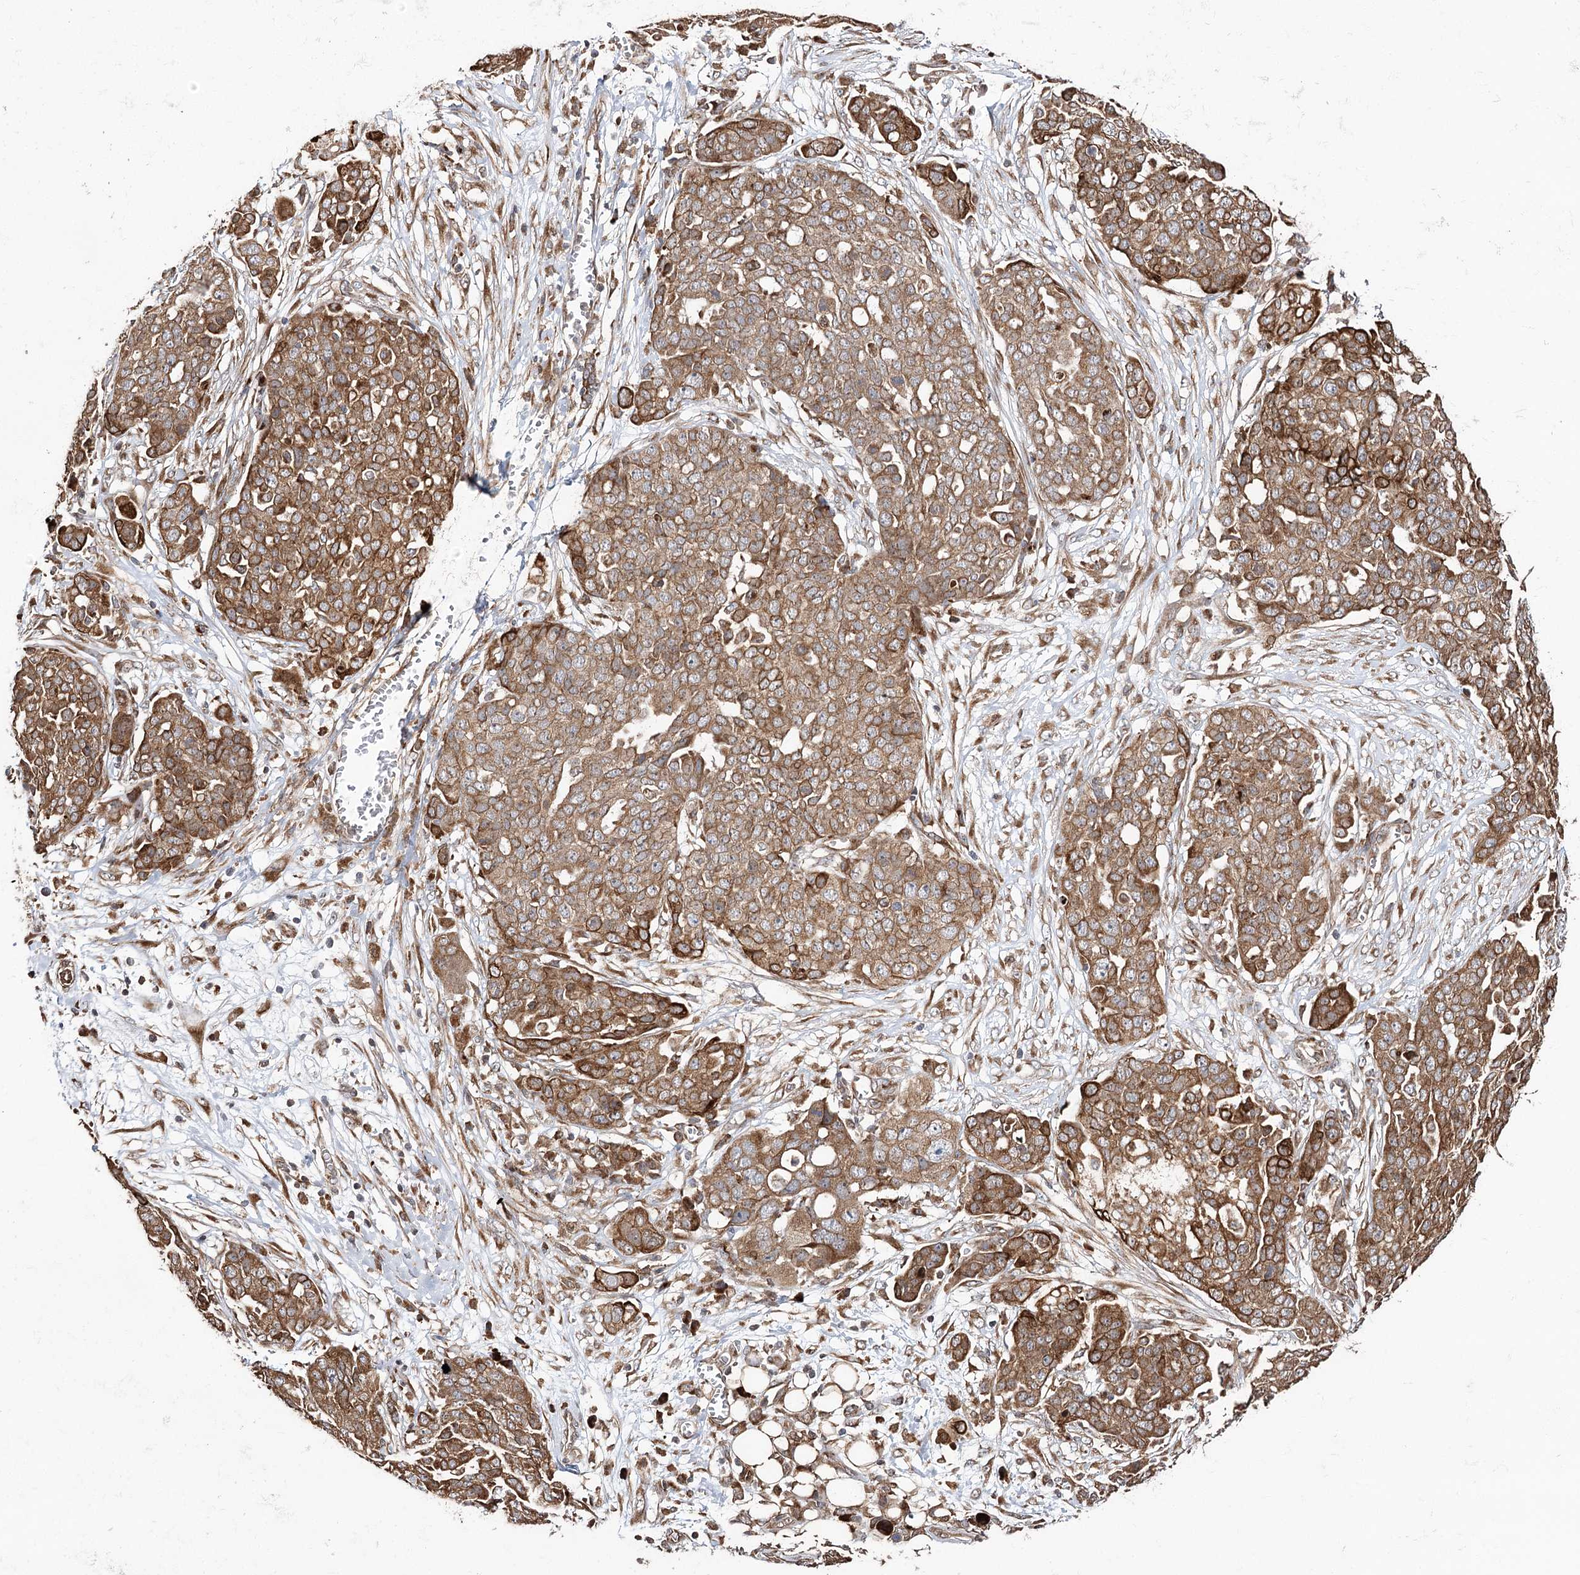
{"staining": {"intensity": "moderate", "quantity": ">75%", "location": "cytoplasmic/membranous"}, "tissue": "ovarian cancer", "cell_type": "Tumor cells", "image_type": "cancer", "snomed": [{"axis": "morphology", "description": "Cystadenocarcinoma, serous, NOS"}, {"axis": "topography", "description": "Soft tissue"}, {"axis": "topography", "description": "Ovary"}], "caption": "Immunohistochemical staining of ovarian cancer (serous cystadenocarcinoma) demonstrates moderate cytoplasmic/membranous protein positivity in approximately >75% of tumor cells.", "gene": "DNAJB14", "patient": {"sex": "female", "age": 57}}